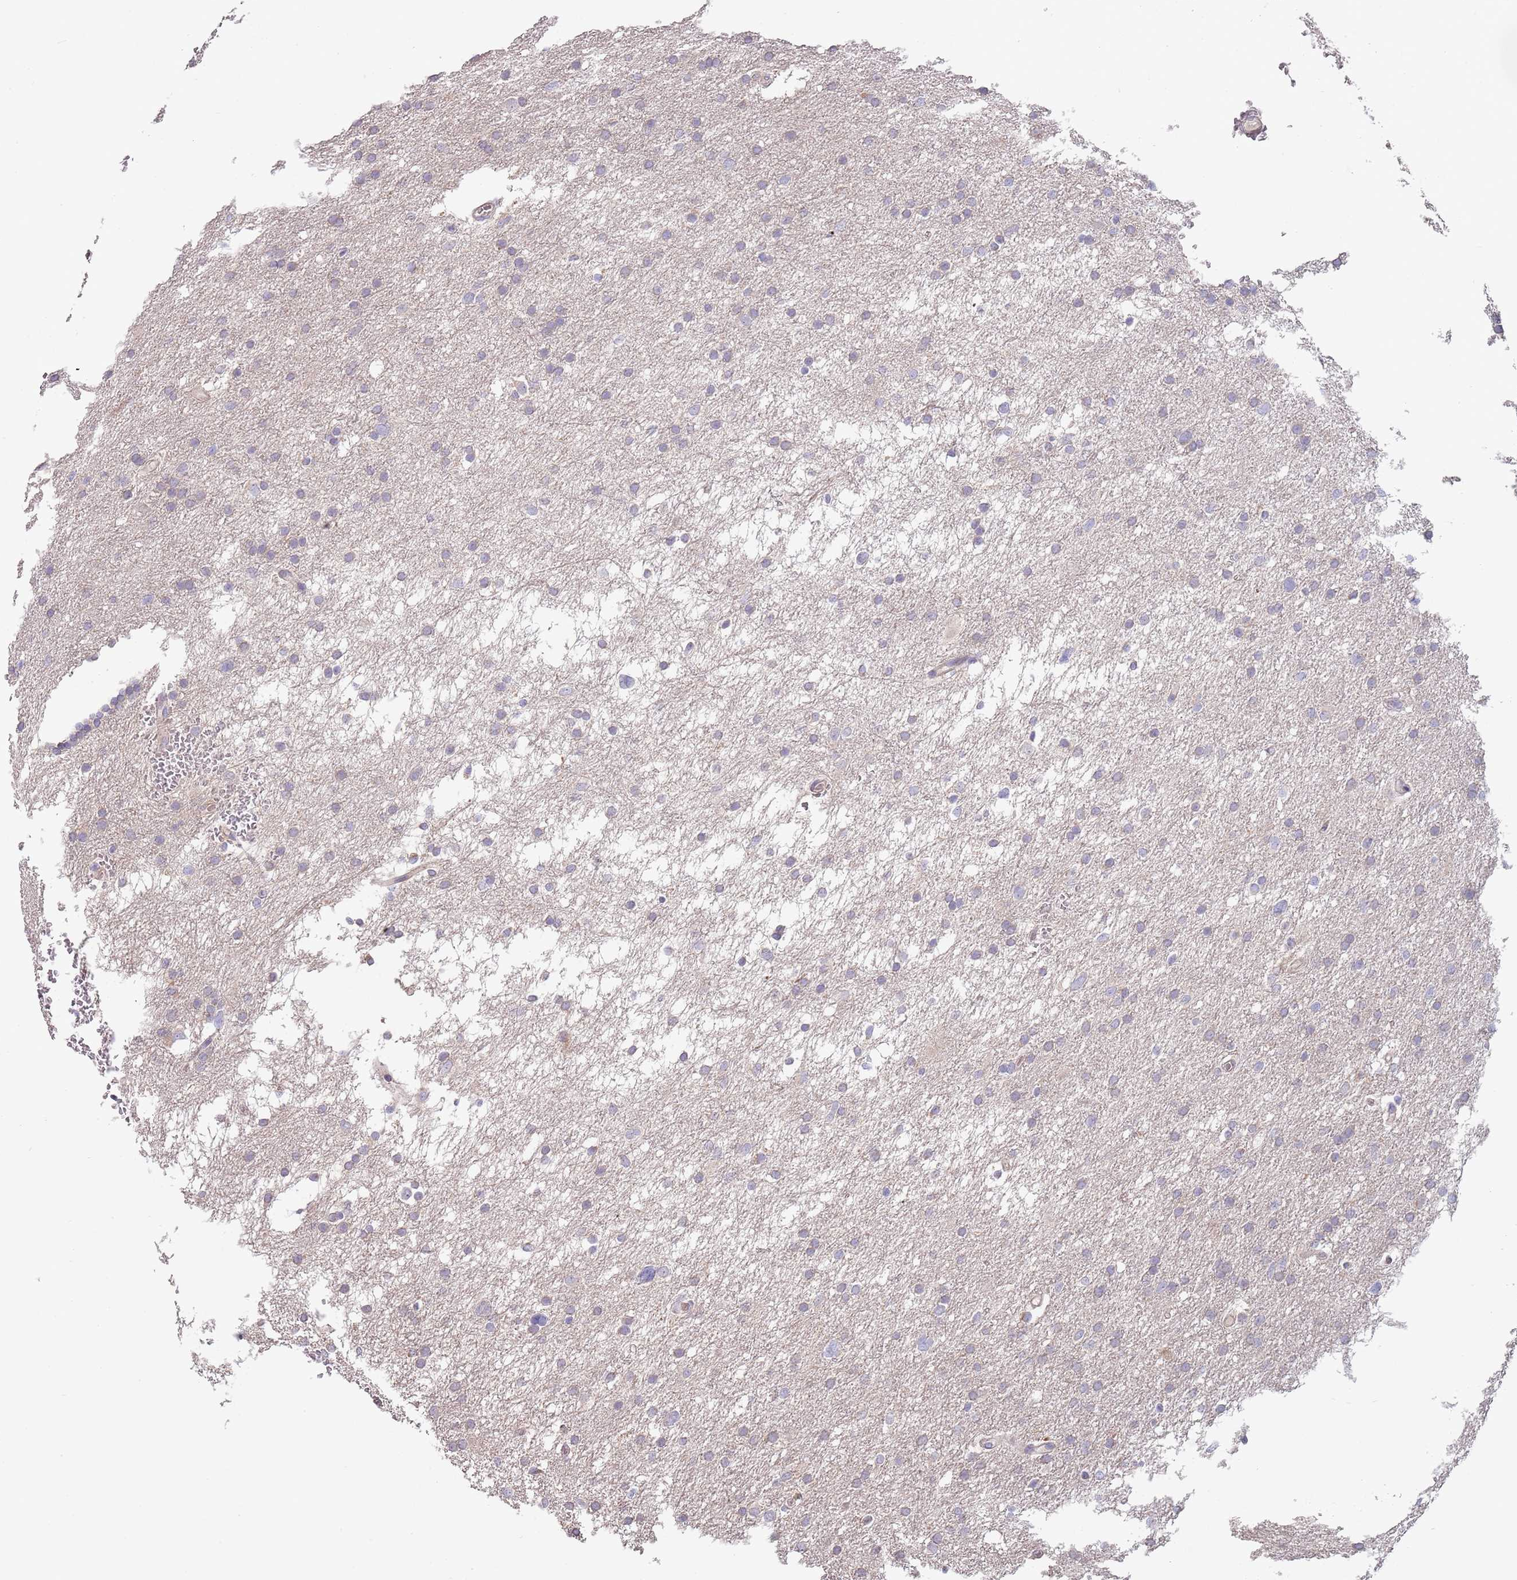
{"staining": {"intensity": "negative", "quantity": "none", "location": "none"}, "tissue": "glioma", "cell_type": "Tumor cells", "image_type": "cancer", "snomed": [{"axis": "morphology", "description": "Glioma, malignant, High grade"}, {"axis": "topography", "description": "Cerebral cortex"}], "caption": "IHC histopathology image of glioma stained for a protein (brown), which displays no expression in tumor cells.", "gene": "ABCC10", "patient": {"sex": "female", "age": 36}}